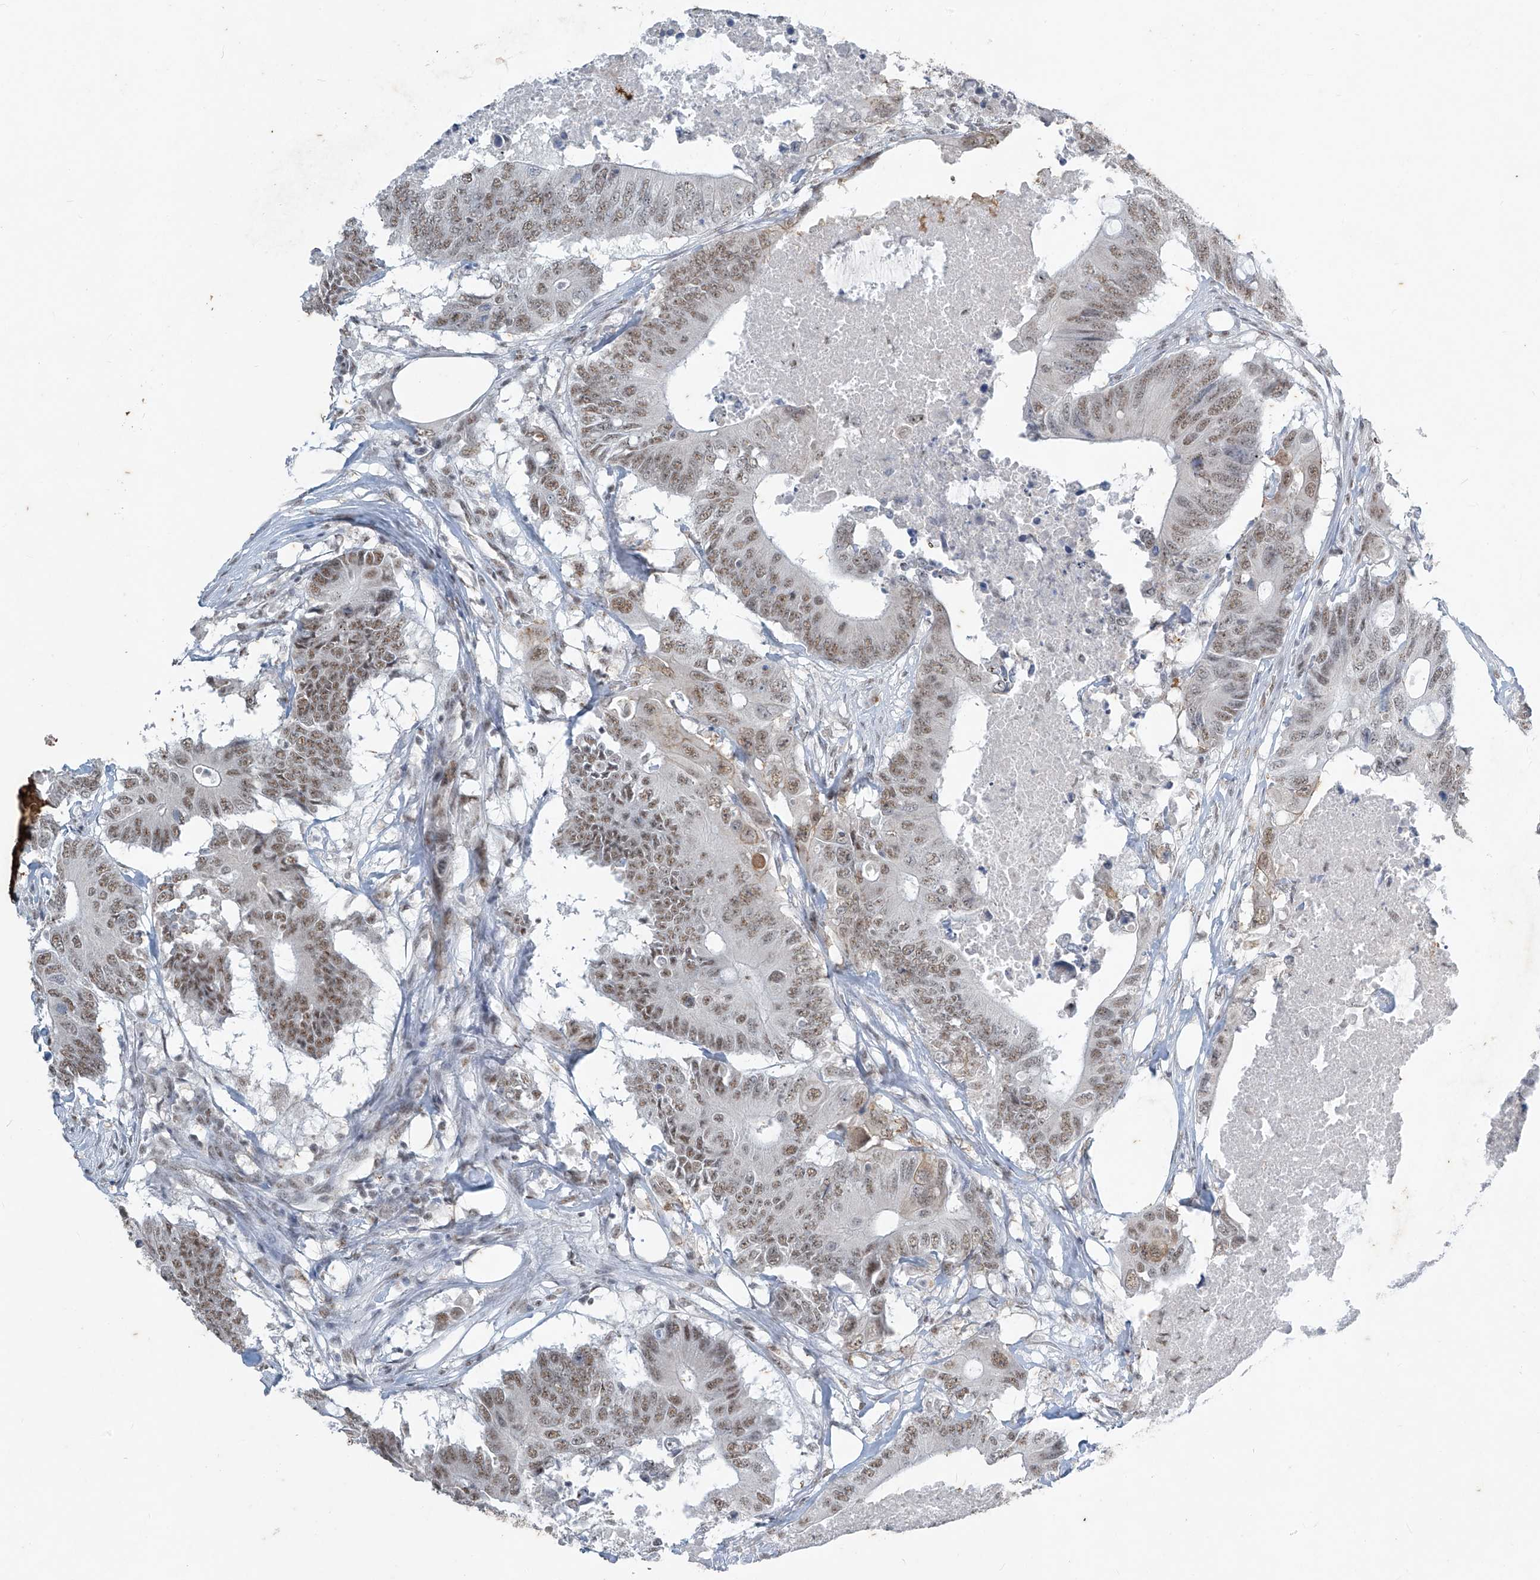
{"staining": {"intensity": "weak", "quantity": "25%-75%", "location": "nuclear"}, "tissue": "colorectal cancer", "cell_type": "Tumor cells", "image_type": "cancer", "snomed": [{"axis": "morphology", "description": "Adenocarcinoma, NOS"}, {"axis": "topography", "description": "Colon"}], "caption": "High-power microscopy captured an immunohistochemistry histopathology image of colorectal adenocarcinoma, revealing weak nuclear positivity in approximately 25%-75% of tumor cells.", "gene": "TFEC", "patient": {"sex": "male", "age": 71}}